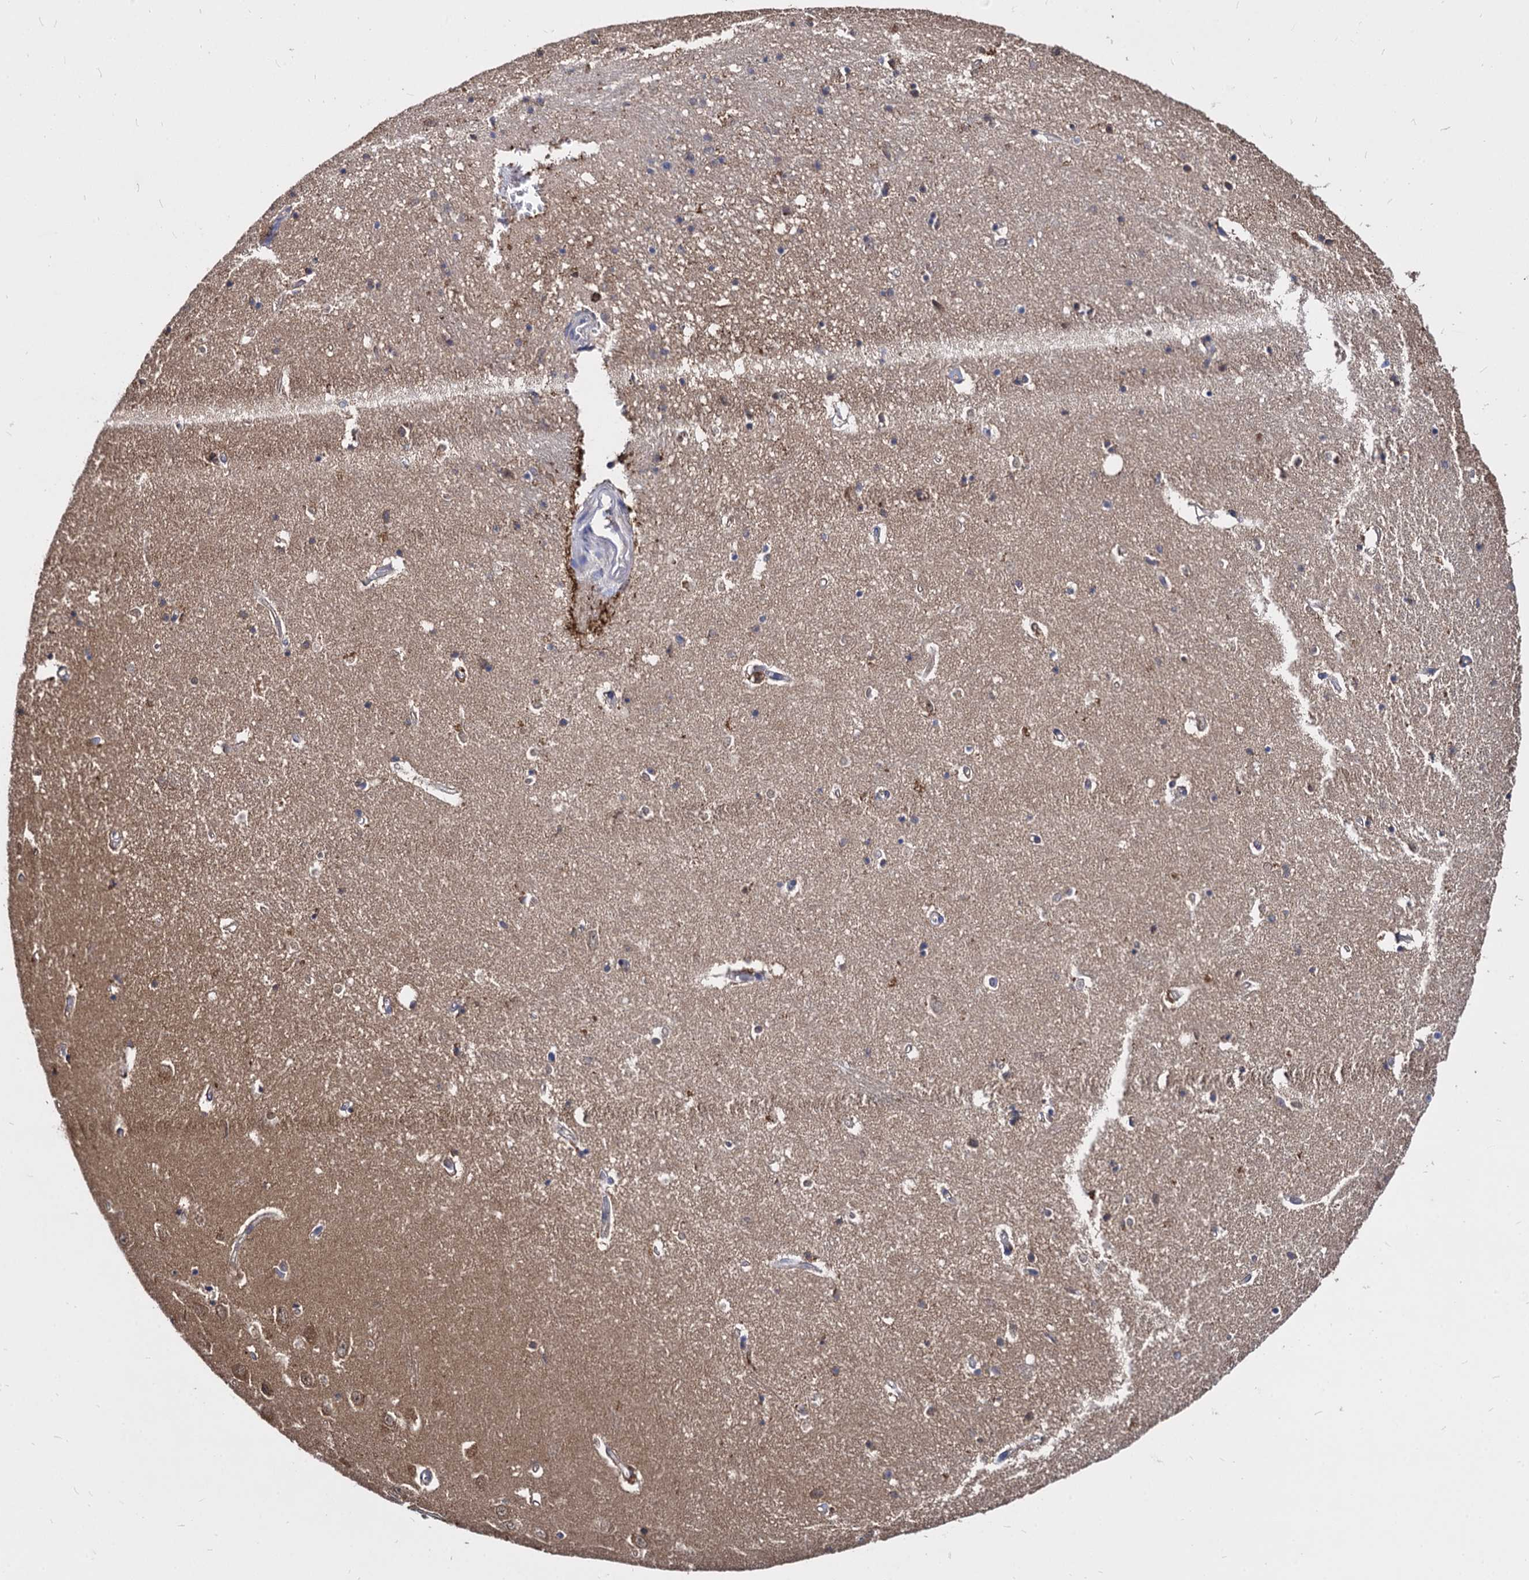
{"staining": {"intensity": "negative", "quantity": "none", "location": "none"}, "tissue": "hippocampus", "cell_type": "Glial cells", "image_type": "normal", "snomed": [{"axis": "morphology", "description": "Normal tissue, NOS"}, {"axis": "topography", "description": "Hippocampus"}], "caption": "Hippocampus stained for a protein using IHC demonstrates no positivity glial cells.", "gene": "NME1", "patient": {"sex": "female", "age": 64}}